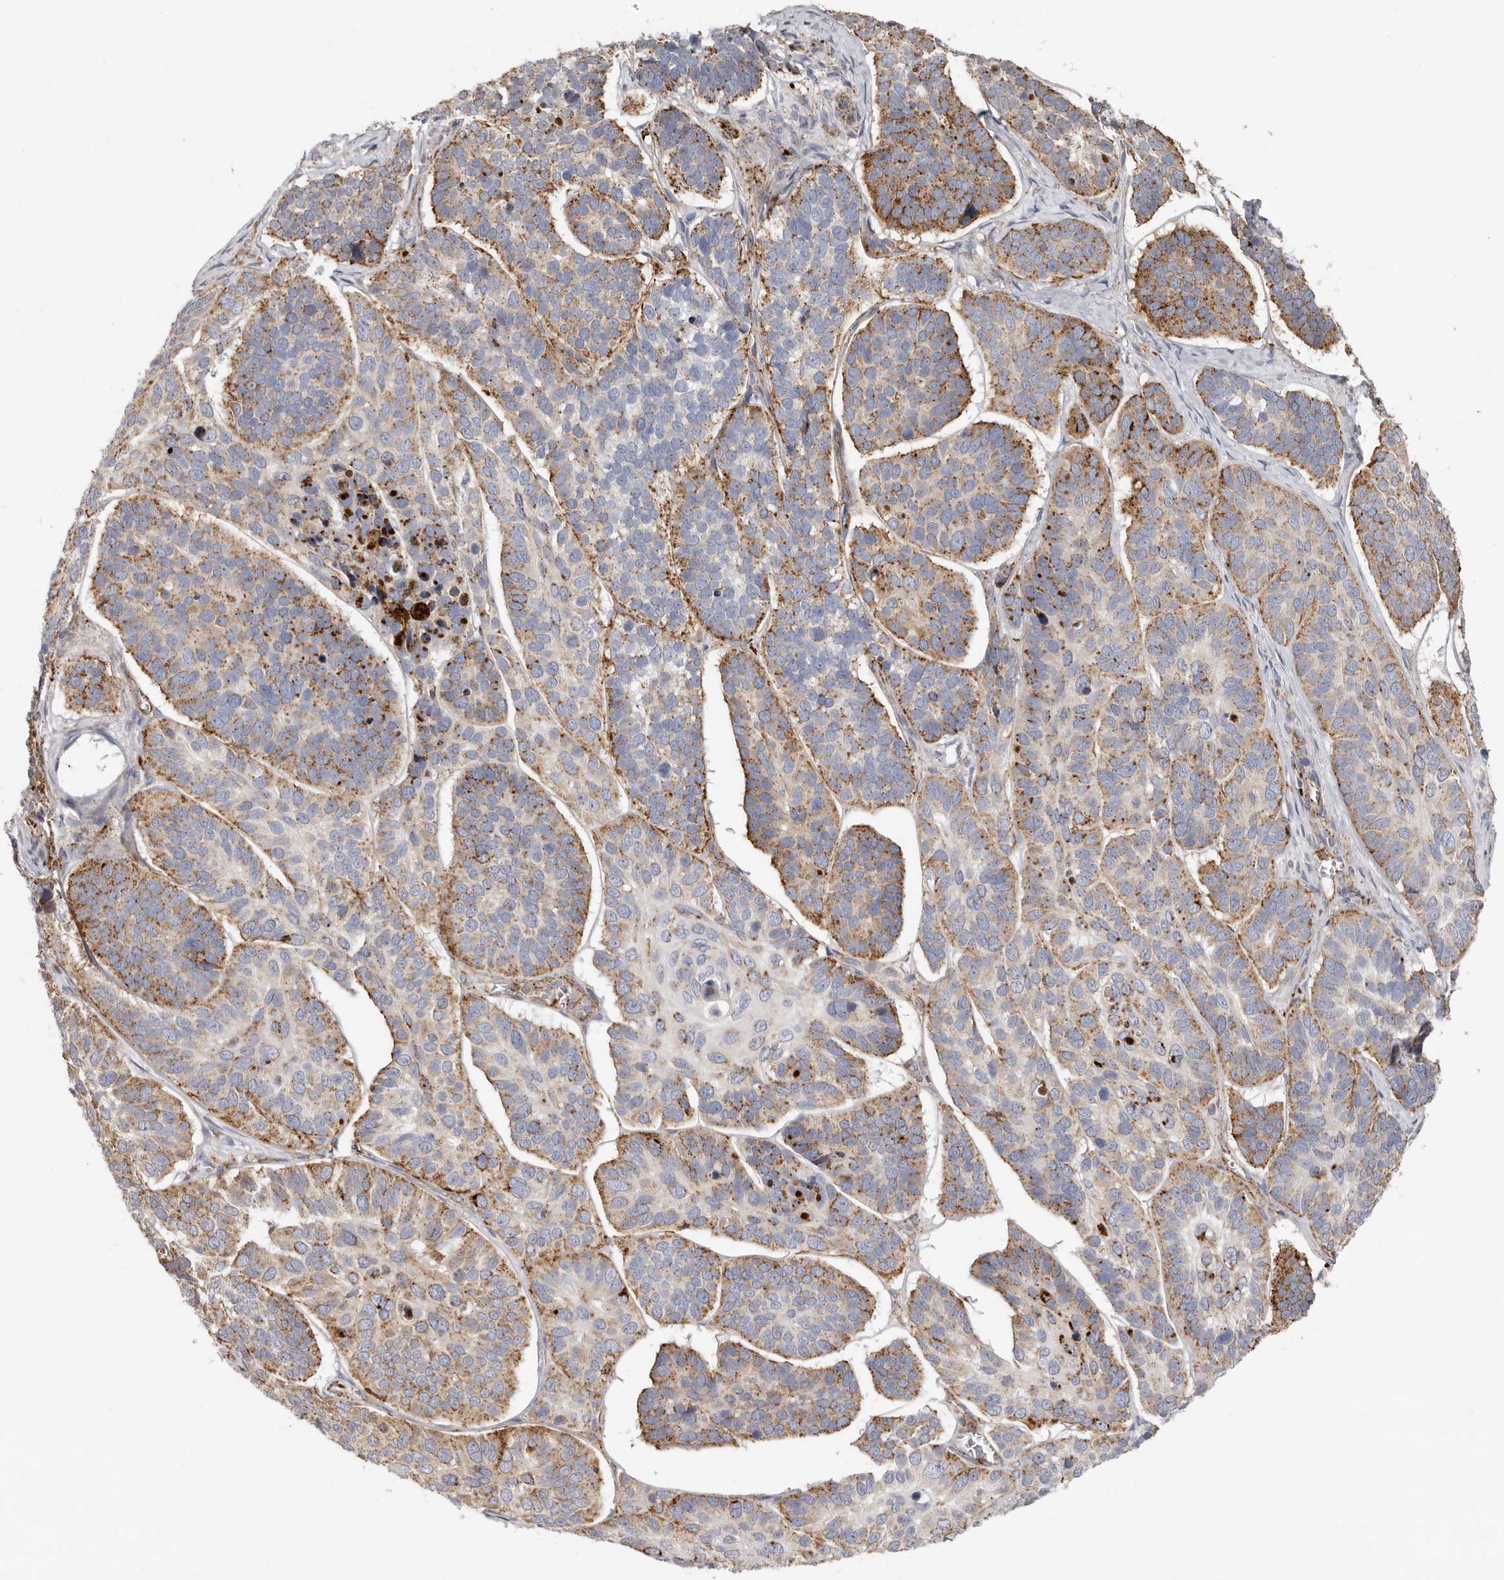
{"staining": {"intensity": "moderate", "quantity": "25%-75%", "location": "cytoplasmic/membranous"}, "tissue": "skin cancer", "cell_type": "Tumor cells", "image_type": "cancer", "snomed": [{"axis": "morphology", "description": "Basal cell carcinoma"}, {"axis": "topography", "description": "Skin"}], "caption": "A histopathology image of human skin cancer stained for a protein displays moderate cytoplasmic/membranous brown staining in tumor cells.", "gene": "GRN", "patient": {"sex": "male", "age": 62}}